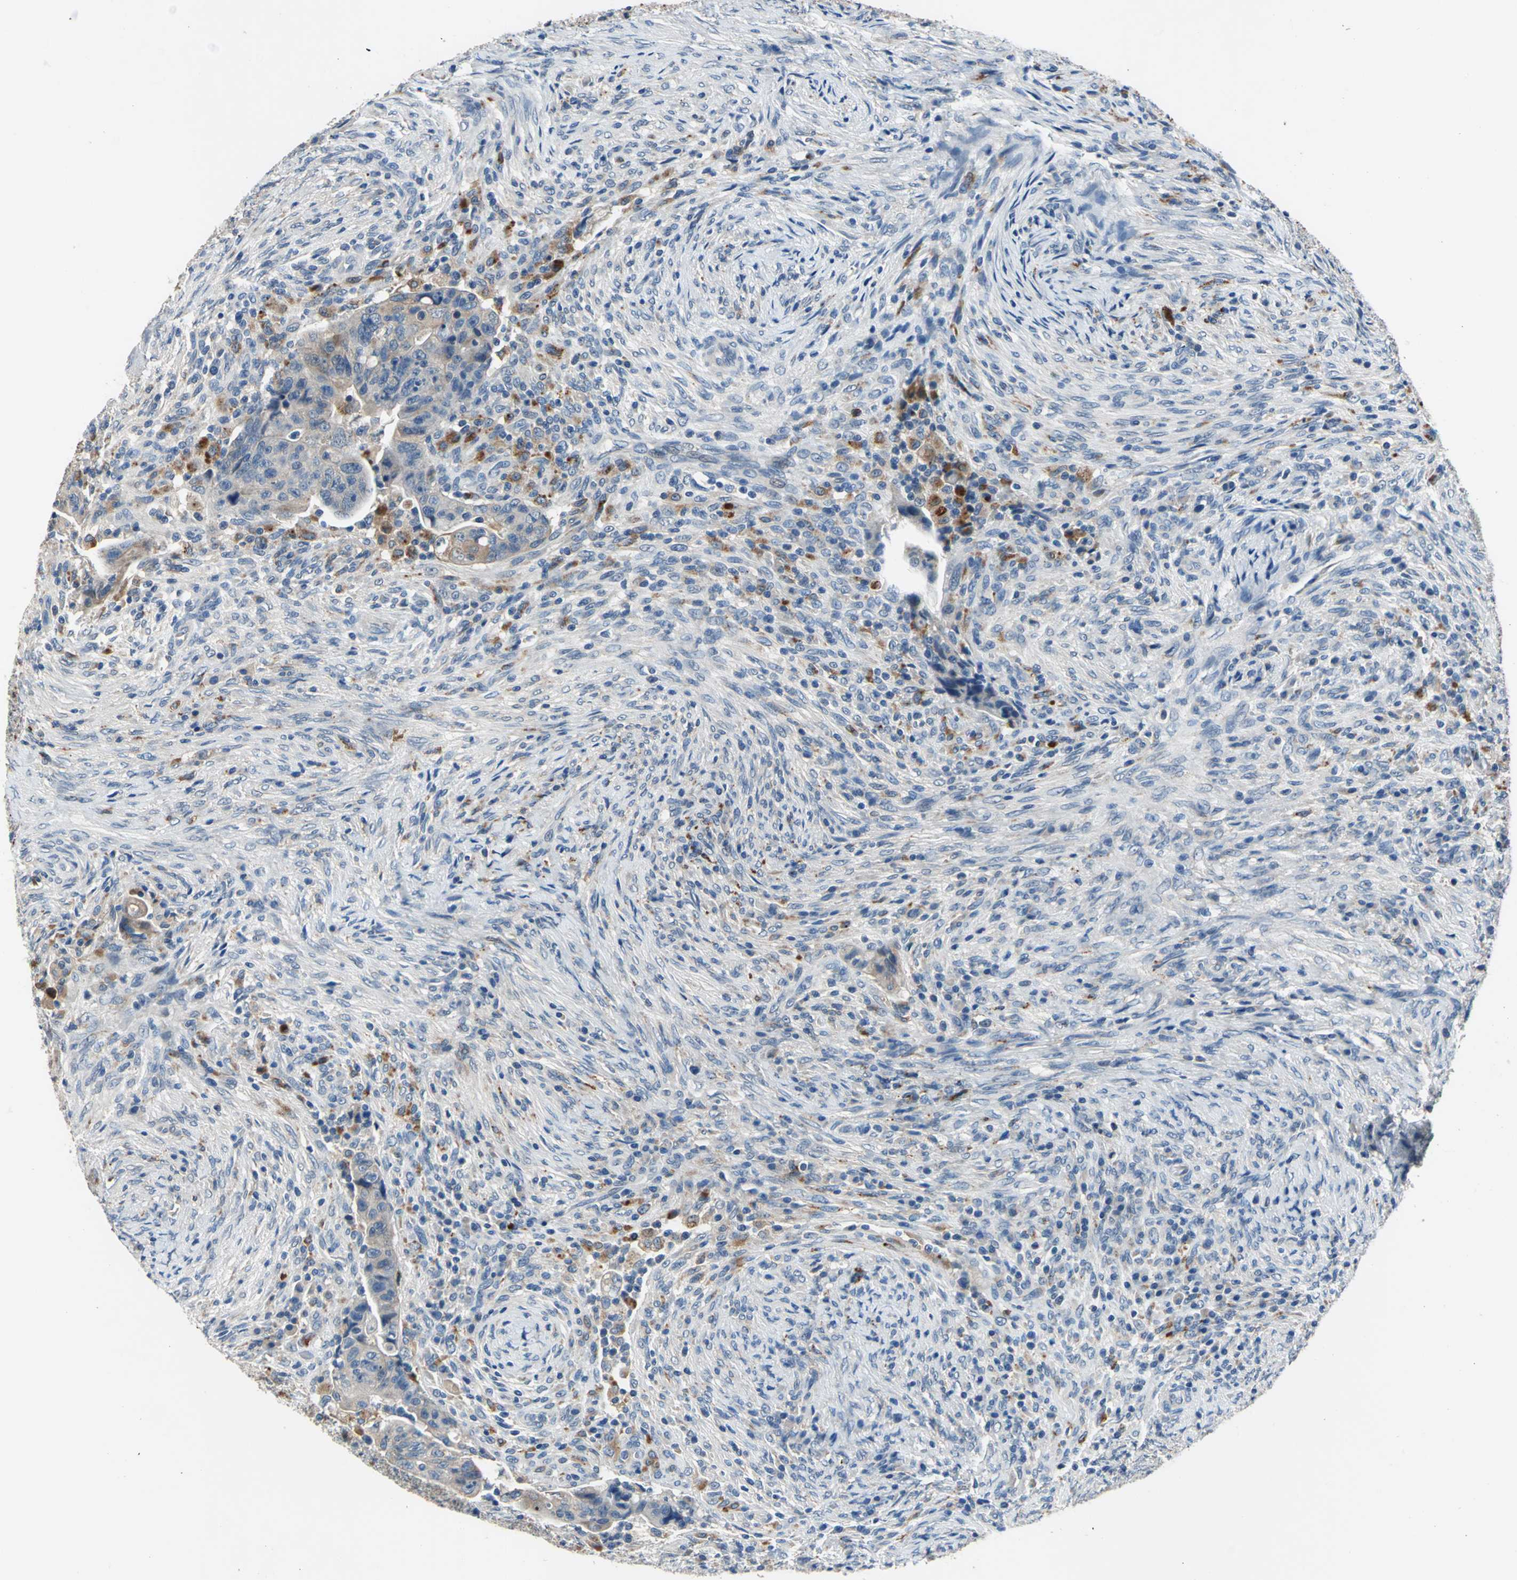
{"staining": {"intensity": "weak", "quantity": "25%-75%", "location": "cytoplasmic/membranous"}, "tissue": "colorectal cancer", "cell_type": "Tumor cells", "image_type": "cancer", "snomed": [{"axis": "morphology", "description": "Adenocarcinoma, NOS"}, {"axis": "topography", "description": "Rectum"}], "caption": "Brown immunohistochemical staining in human colorectal adenocarcinoma displays weak cytoplasmic/membranous positivity in about 25%-75% of tumor cells.", "gene": "RASD2", "patient": {"sex": "female", "age": 71}}